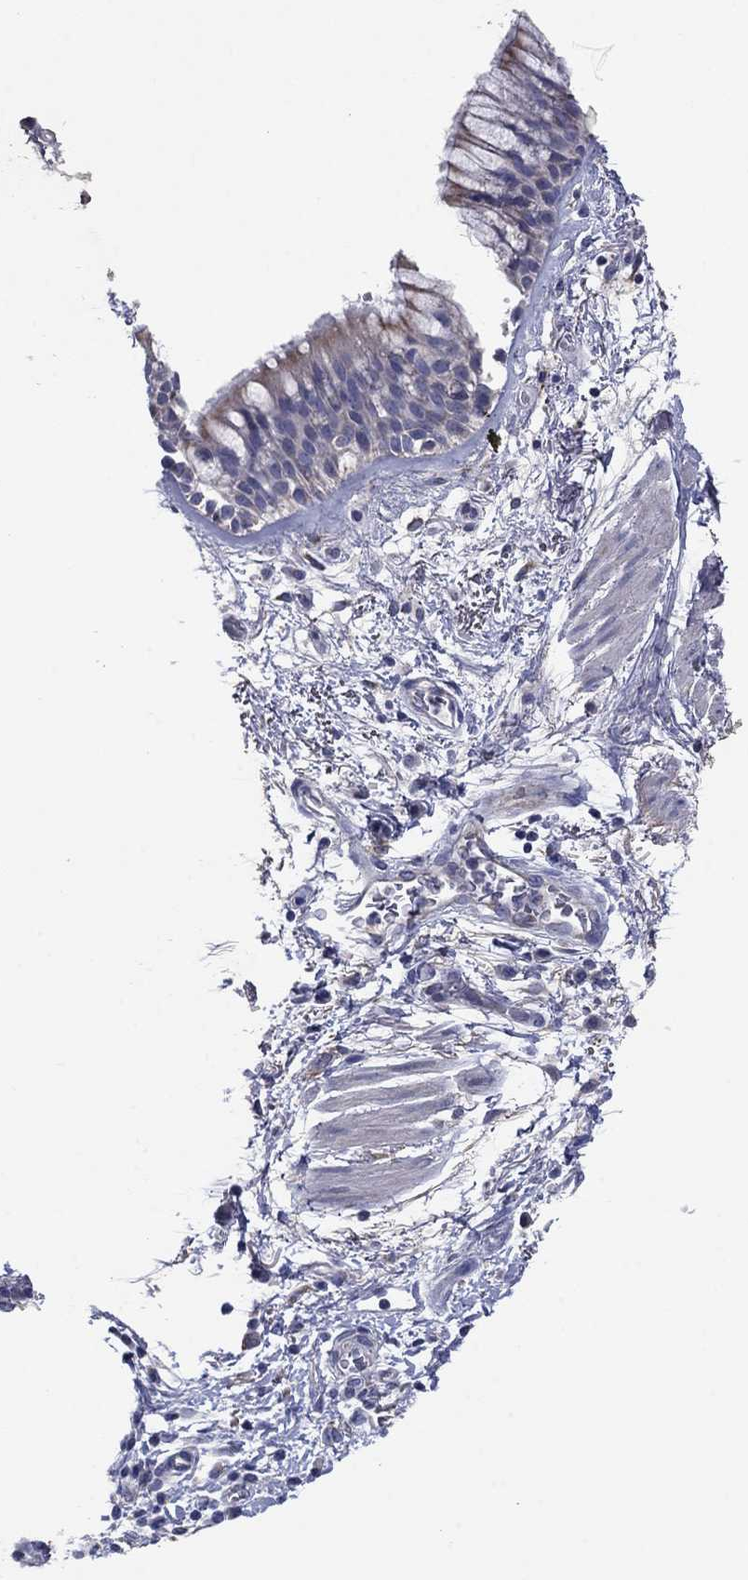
{"staining": {"intensity": "weak", "quantity": "<25%", "location": "cytoplasmic/membranous"}, "tissue": "bronchus", "cell_type": "Respiratory epithelial cells", "image_type": "normal", "snomed": [{"axis": "morphology", "description": "Normal tissue, NOS"}, {"axis": "topography", "description": "Bronchus"}, {"axis": "topography", "description": "Lung"}], "caption": "Respiratory epithelial cells are negative for protein expression in normal human bronchus. Brightfield microscopy of immunohistochemistry (IHC) stained with DAB (3,3'-diaminobenzidine) (brown) and hematoxylin (blue), captured at high magnification.", "gene": "PTGDS", "patient": {"sex": "female", "age": 57}}